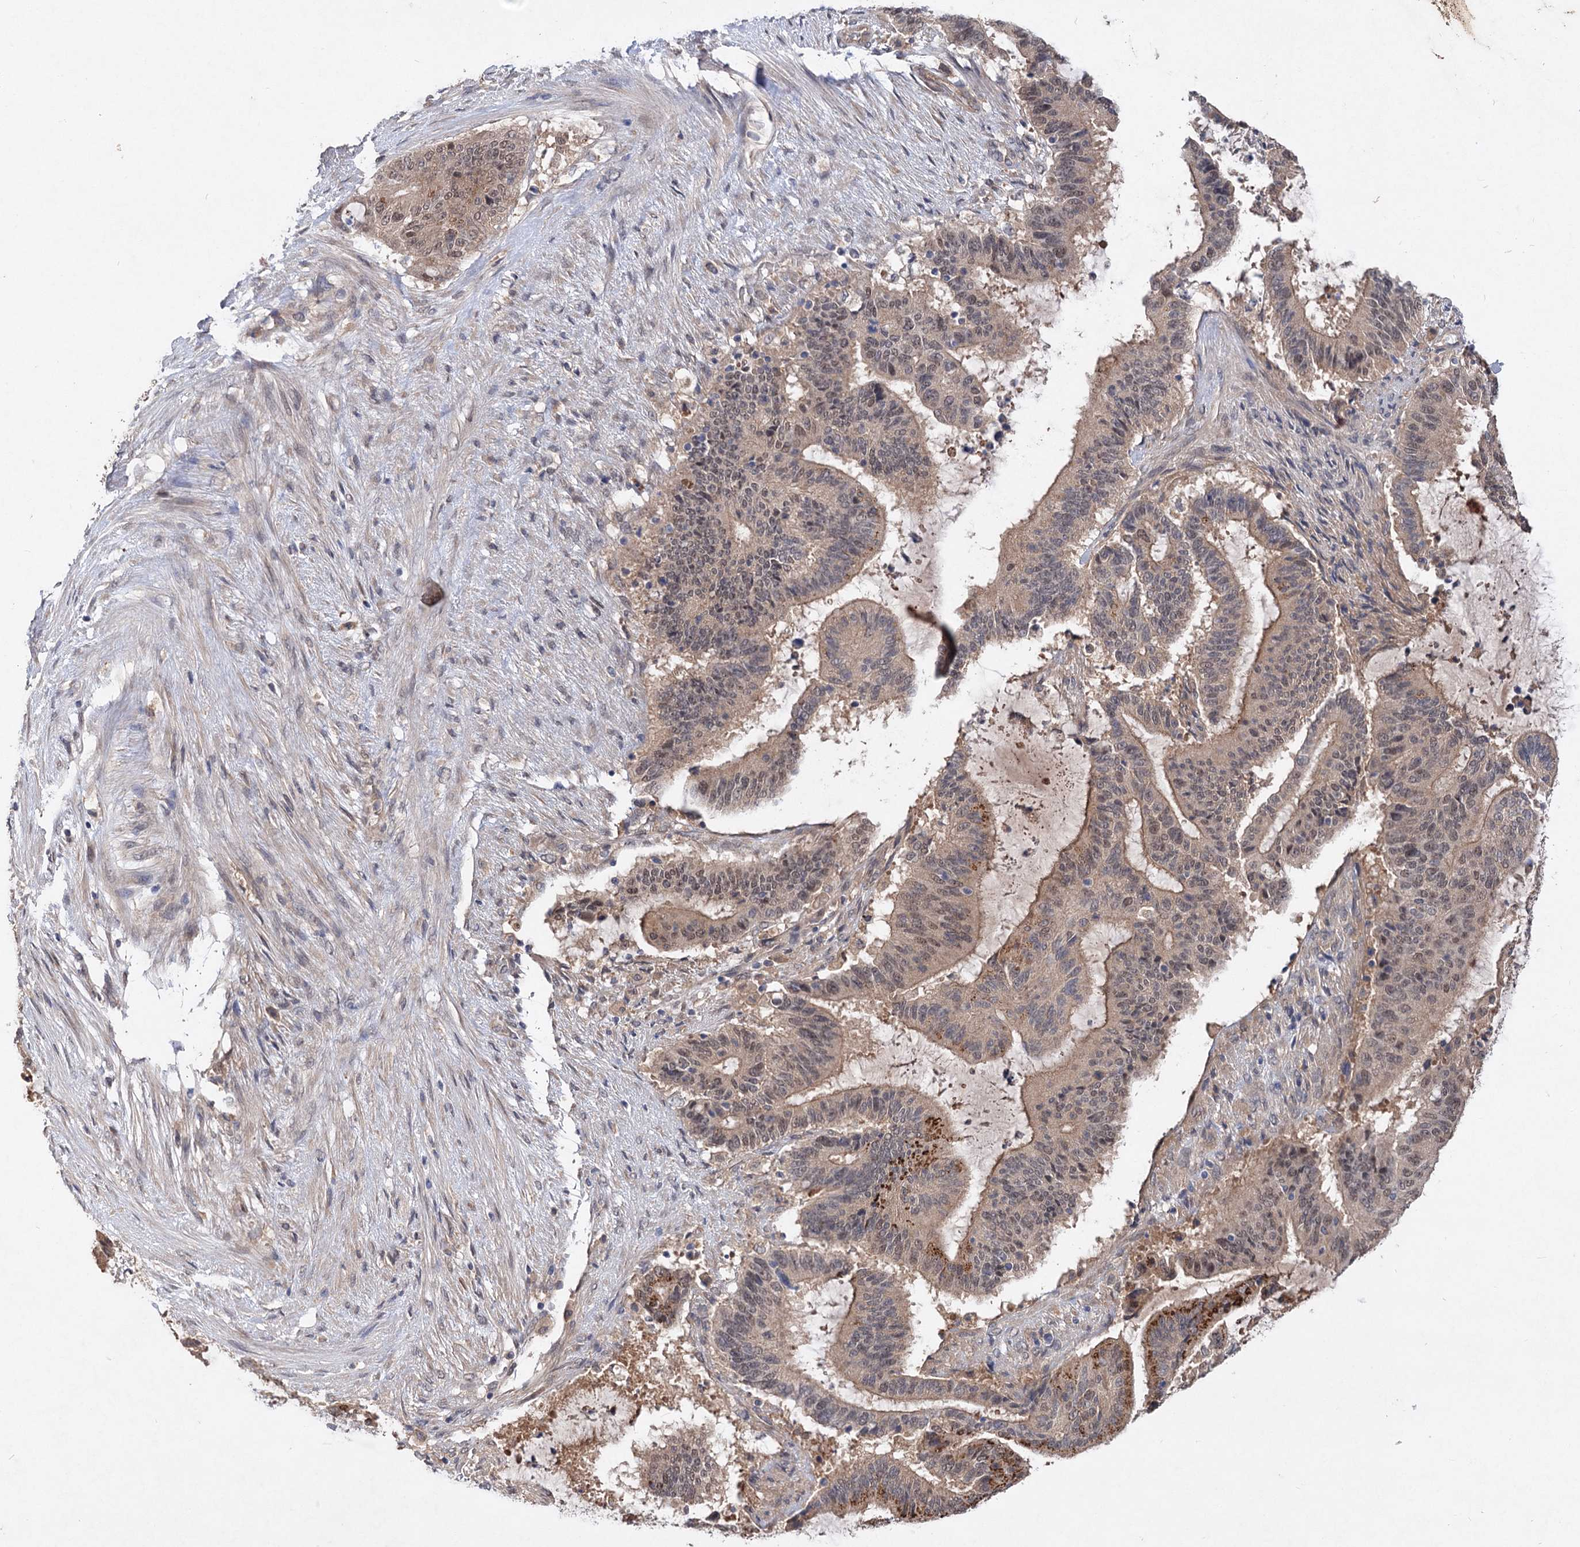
{"staining": {"intensity": "weak", "quantity": ">75%", "location": "cytoplasmic/membranous,nuclear"}, "tissue": "liver cancer", "cell_type": "Tumor cells", "image_type": "cancer", "snomed": [{"axis": "morphology", "description": "Normal tissue, NOS"}, {"axis": "morphology", "description": "Cholangiocarcinoma"}, {"axis": "topography", "description": "Liver"}, {"axis": "topography", "description": "Peripheral nerve tissue"}], "caption": "Immunohistochemical staining of human liver cholangiocarcinoma reveals weak cytoplasmic/membranous and nuclear protein positivity in about >75% of tumor cells. (IHC, brightfield microscopy, high magnification).", "gene": "NUDCD2", "patient": {"sex": "female", "age": 73}}